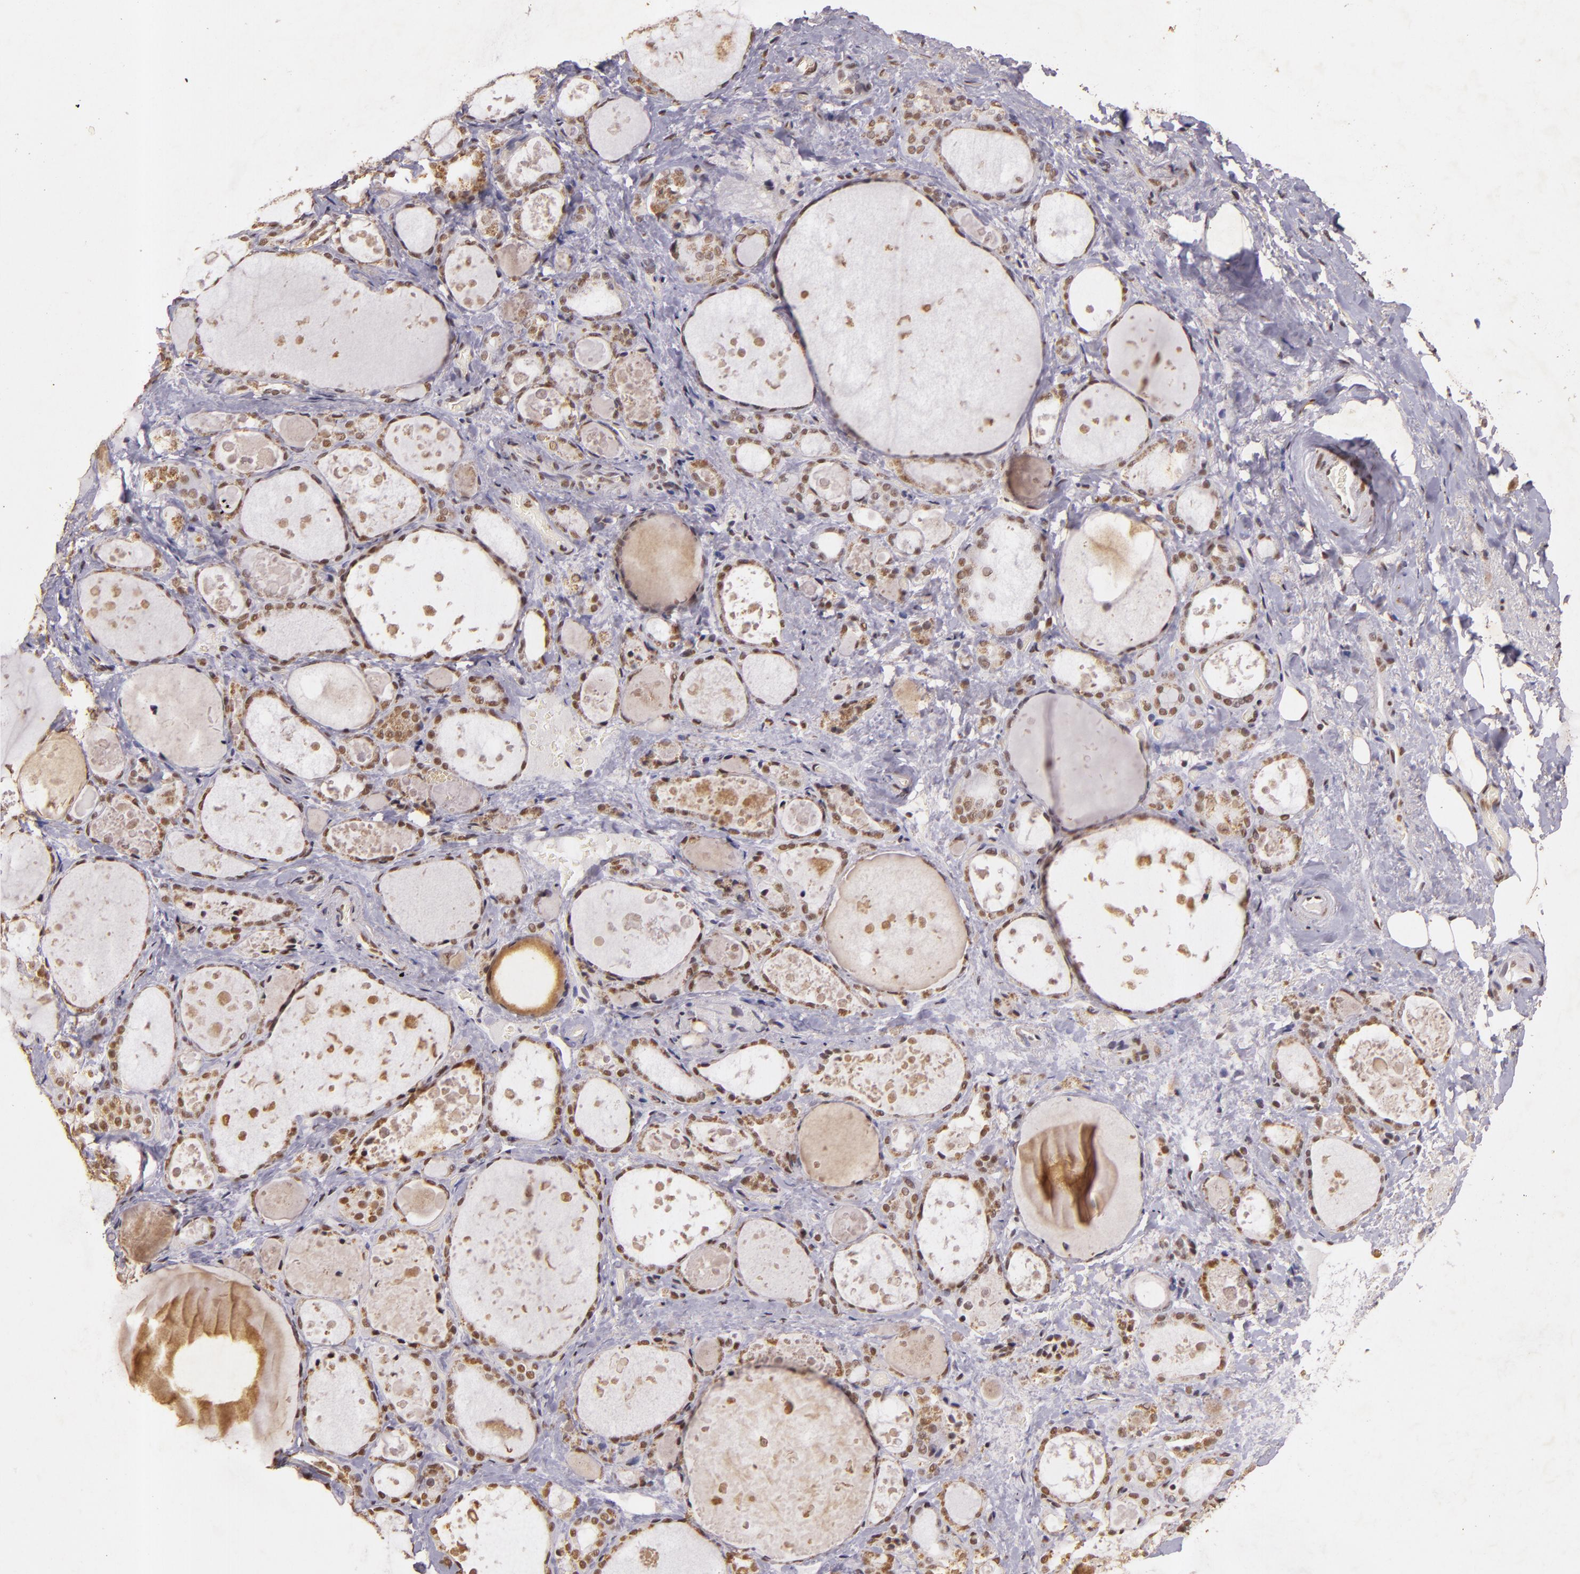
{"staining": {"intensity": "moderate", "quantity": "25%-75%", "location": "nuclear"}, "tissue": "thyroid gland", "cell_type": "Glandular cells", "image_type": "normal", "snomed": [{"axis": "morphology", "description": "Normal tissue, NOS"}, {"axis": "topography", "description": "Thyroid gland"}], "caption": "Normal thyroid gland shows moderate nuclear expression in approximately 25%-75% of glandular cells, visualized by immunohistochemistry. The staining is performed using DAB brown chromogen to label protein expression. The nuclei are counter-stained blue using hematoxylin.", "gene": "CBX3", "patient": {"sex": "female", "age": 75}}